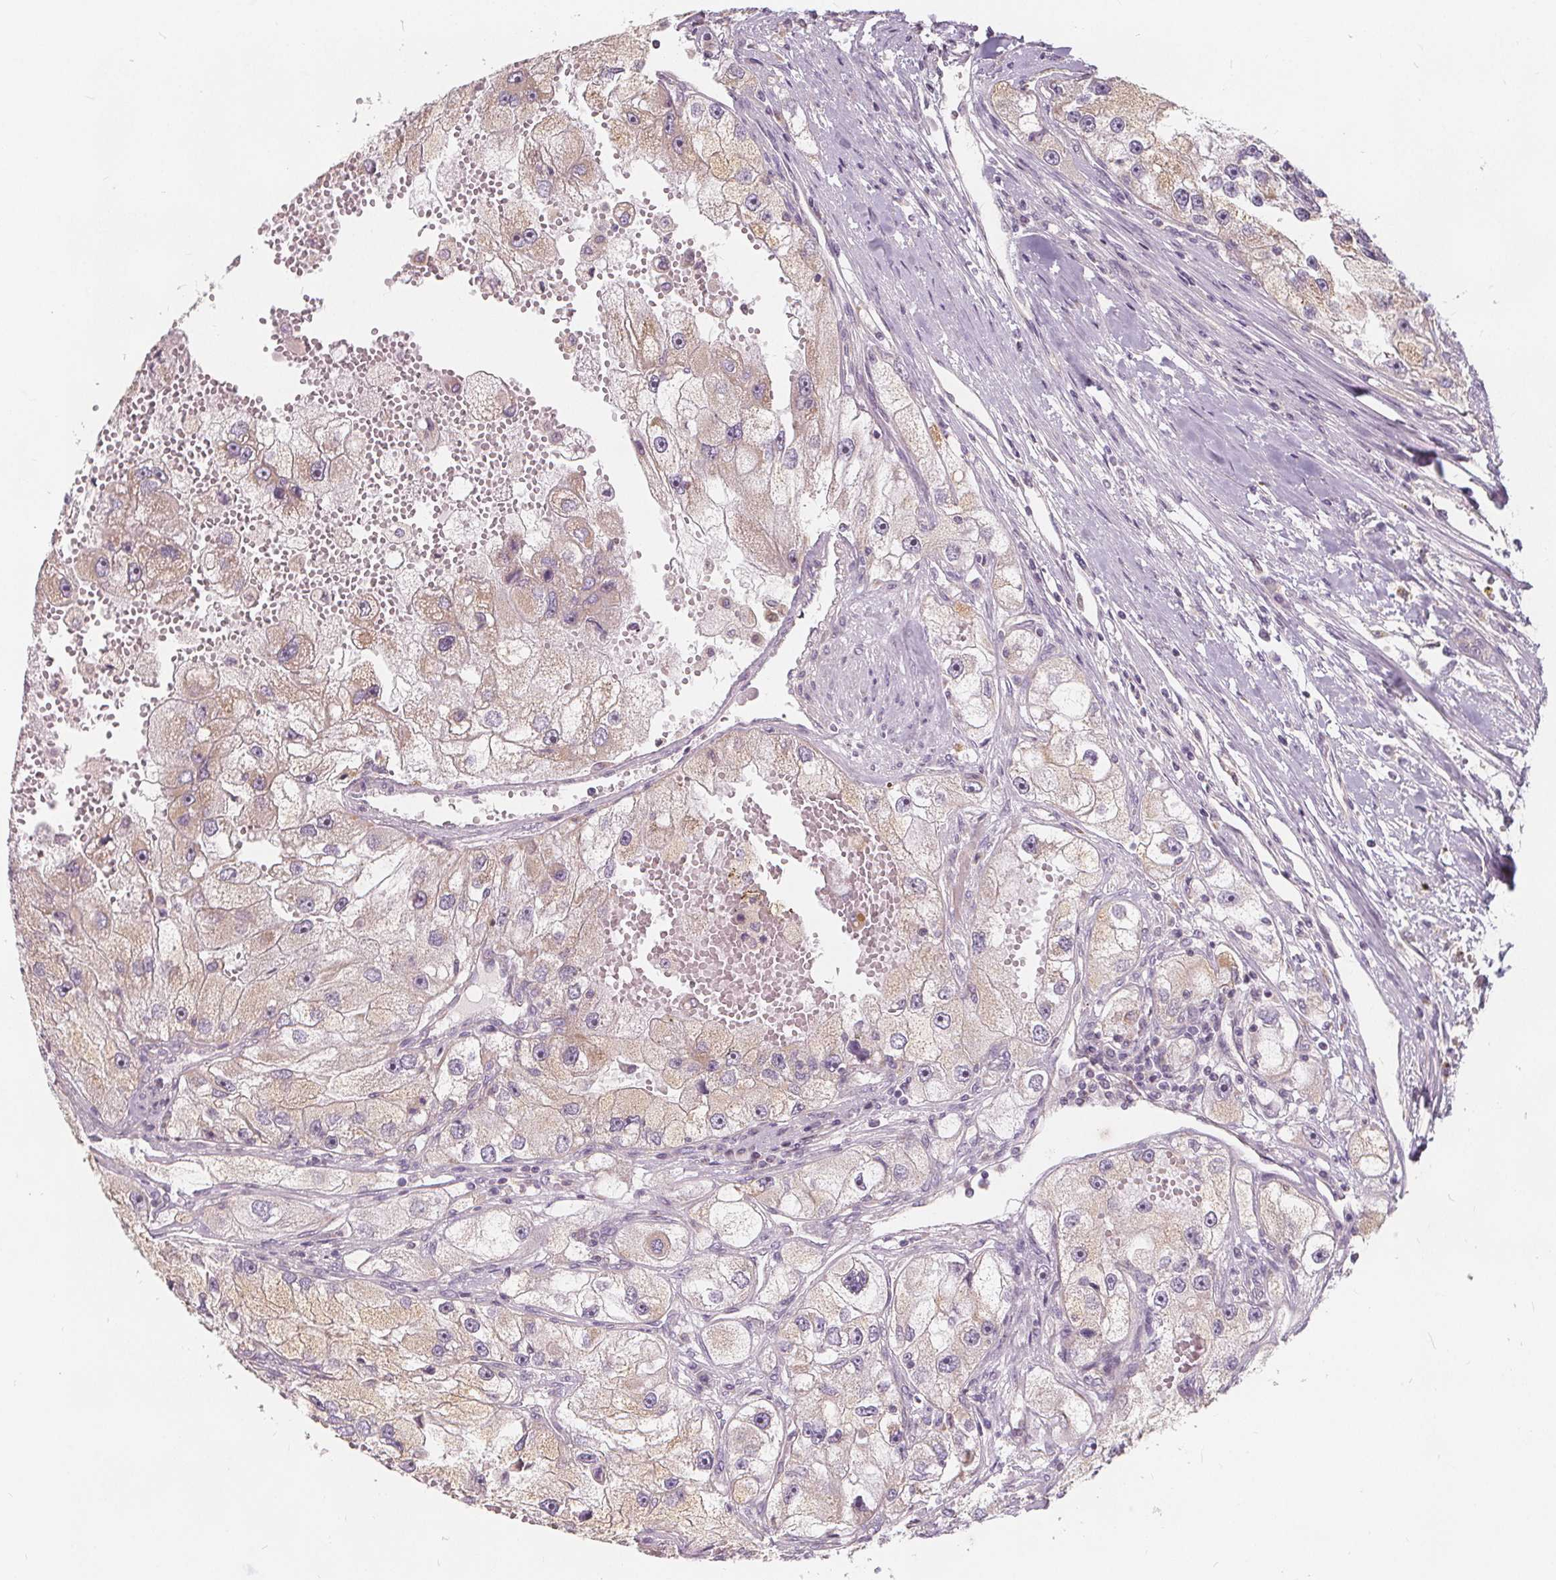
{"staining": {"intensity": "weak", "quantity": "<25%", "location": "cytoplasmic/membranous"}, "tissue": "renal cancer", "cell_type": "Tumor cells", "image_type": "cancer", "snomed": [{"axis": "morphology", "description": "Adenocarcinoma, NOS"}, {"axis": "topography", "description": "Kidney"}], "caption": "Immunohistochemical staining of renal adenocarcinoma demonstrates no significant staining in tumor cells.", "gene": "DRC3", "patient": {"sex": "male", "age": 63}}